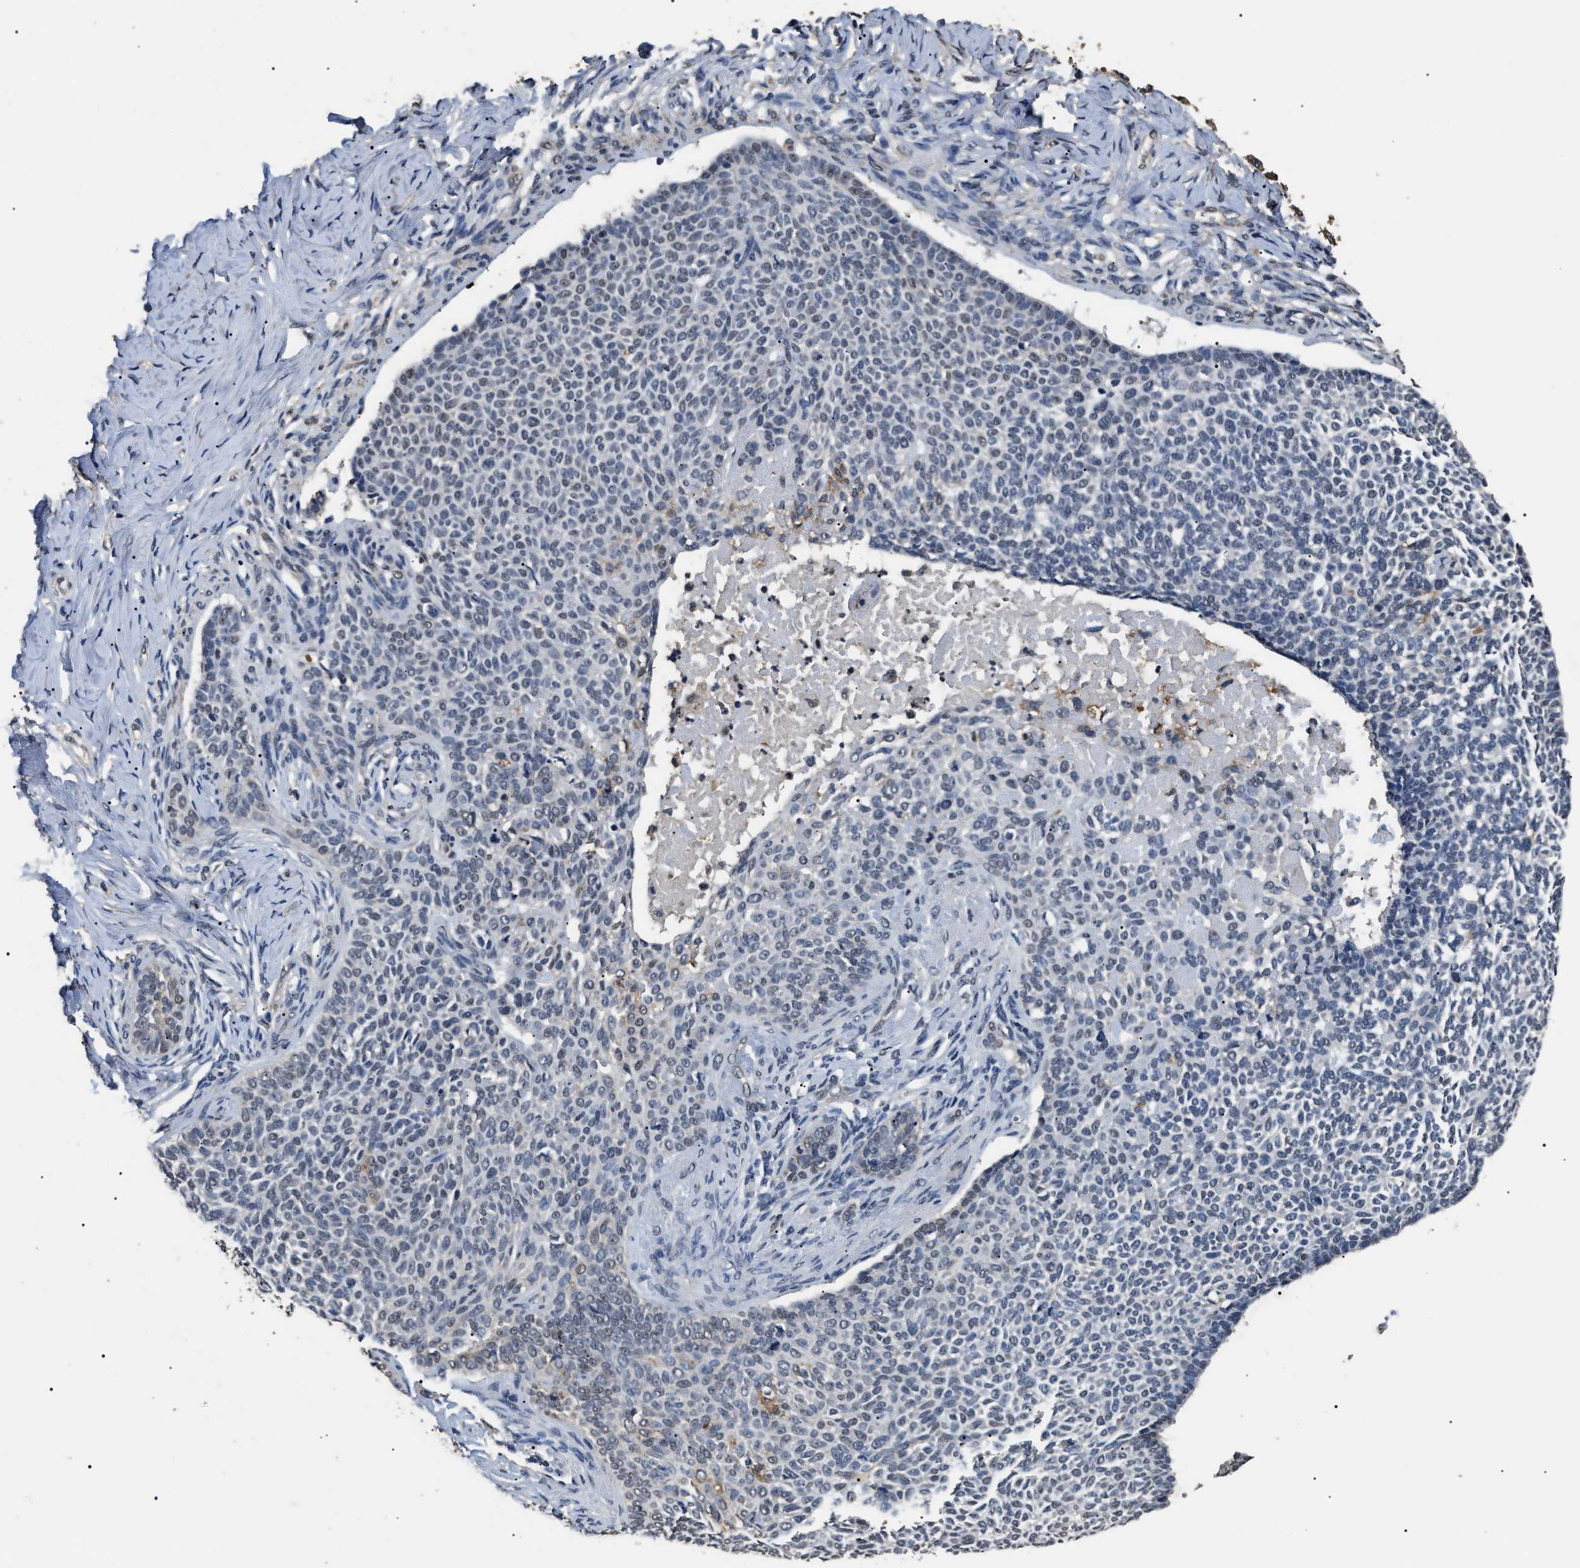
{"staining": {"intensity": "negative", "quantity": "none", "location": "none"}, "tissue": "skin cancer", "cell_type": "Tumor cells", "image_type": "cancer", "snomed": [{"axis": "morphology", "description": "Normal tissue, NOS"}, {"axis": "morphology", "description": "Basal cell carcinoma"}, {"axis": "topography", "description": "Skin"}], "caption": "Basal cell carcinoma (skin) was stained to show a protein in brown. There is no significant staining in tumor cells.", "gene": "ANP32E", "patient": {"sex": "male", "age": 87}}